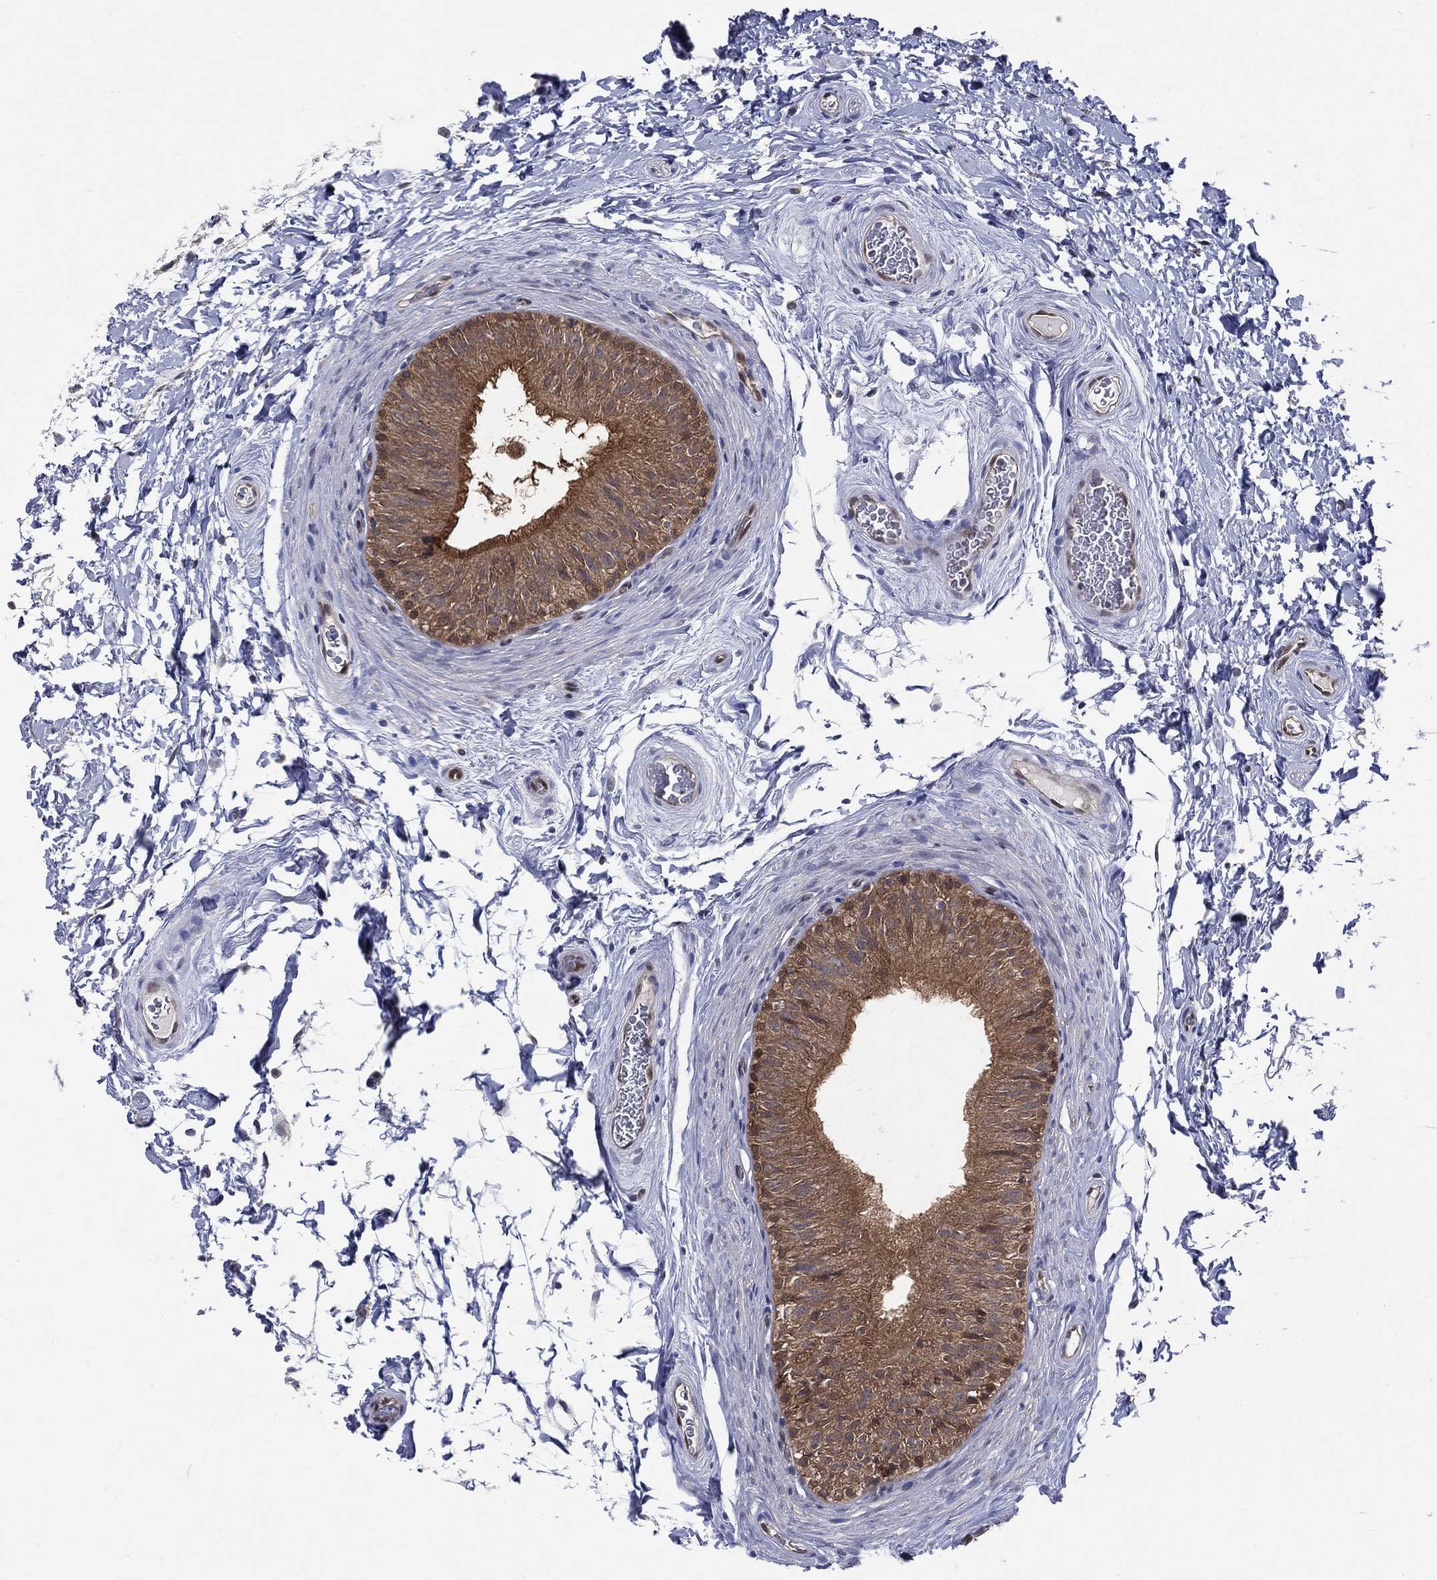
{"staining": {"intensity": "moderate", "quantity": ">75%", "location": "cytoplasmic/membranous"}, "tissue": "epididymis", "cell_type": "Glandular cells", "image_type": "normal", "snomed": [{"axis": "morphology", "description": "Normal tissue, NOS"}, {"axis": "topography", "description": "Epididymis"}], "caption": "Glandular cells display medium levels of moderate cytoplasmic/membranous staining in approximately >75% of cells in normal human epididymis. (brown staining indicates protein expression, while blue staining denotes nuclei).", "gene": "GMPR2", "patient": {"sex": "male", "age": 34}}